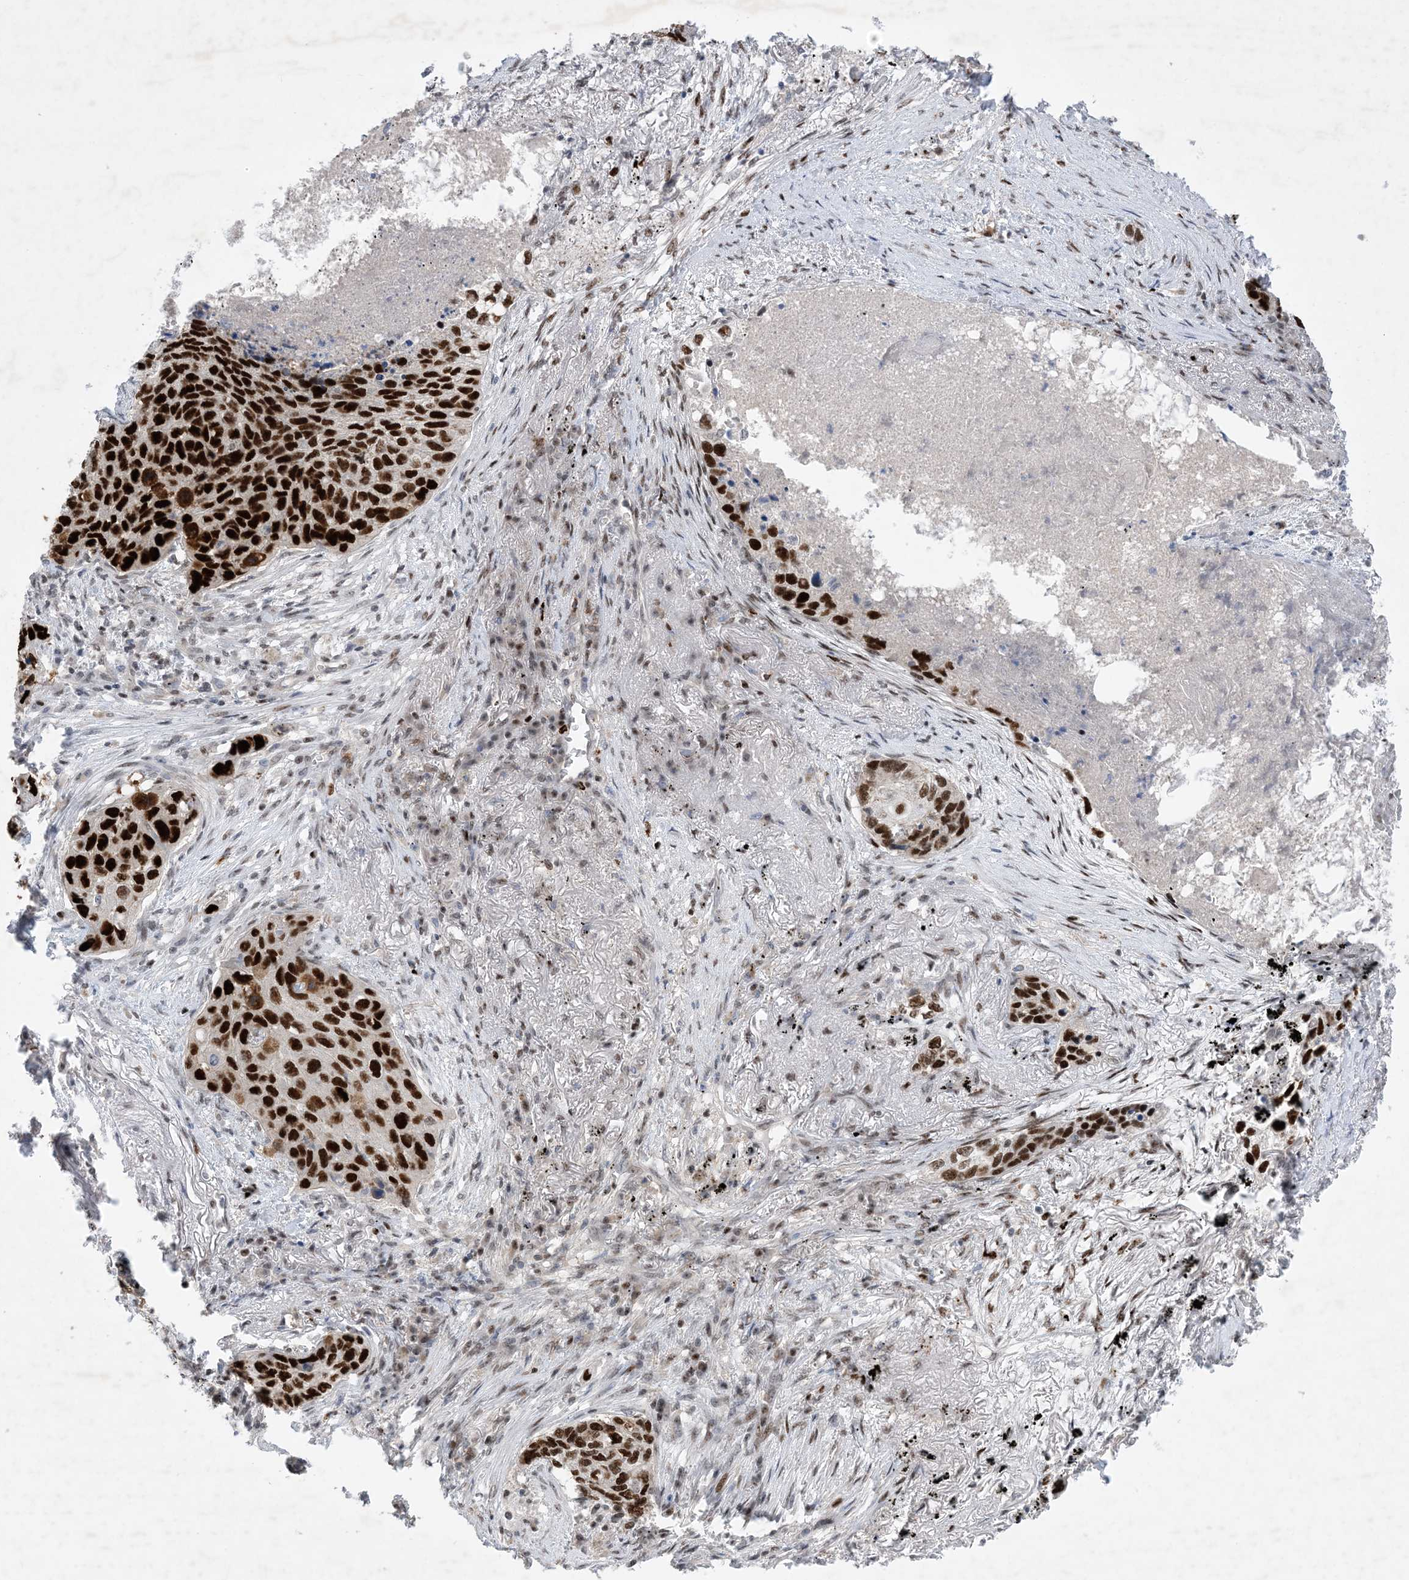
{"staining": {"intensity": "strong", "quantity": ">75%", "location": "nuclear"}, "tissue": "lung cancer", "cell_type": "Tumor cells", "image_type": "cancer", "snomed": [{"axis": "morphology", "description": "Squamous cell carcinoma, NOS"}, {"axis": "topography", "description": "Lung"}], "caption": "Human lung squamous cell carcinoma stained for a protein (brown) reveals strong nuclear positive positivity in about >75% of tumor cells.", "gene": "TSPYL1", "patient": {"sex": "female", "age": 63}}